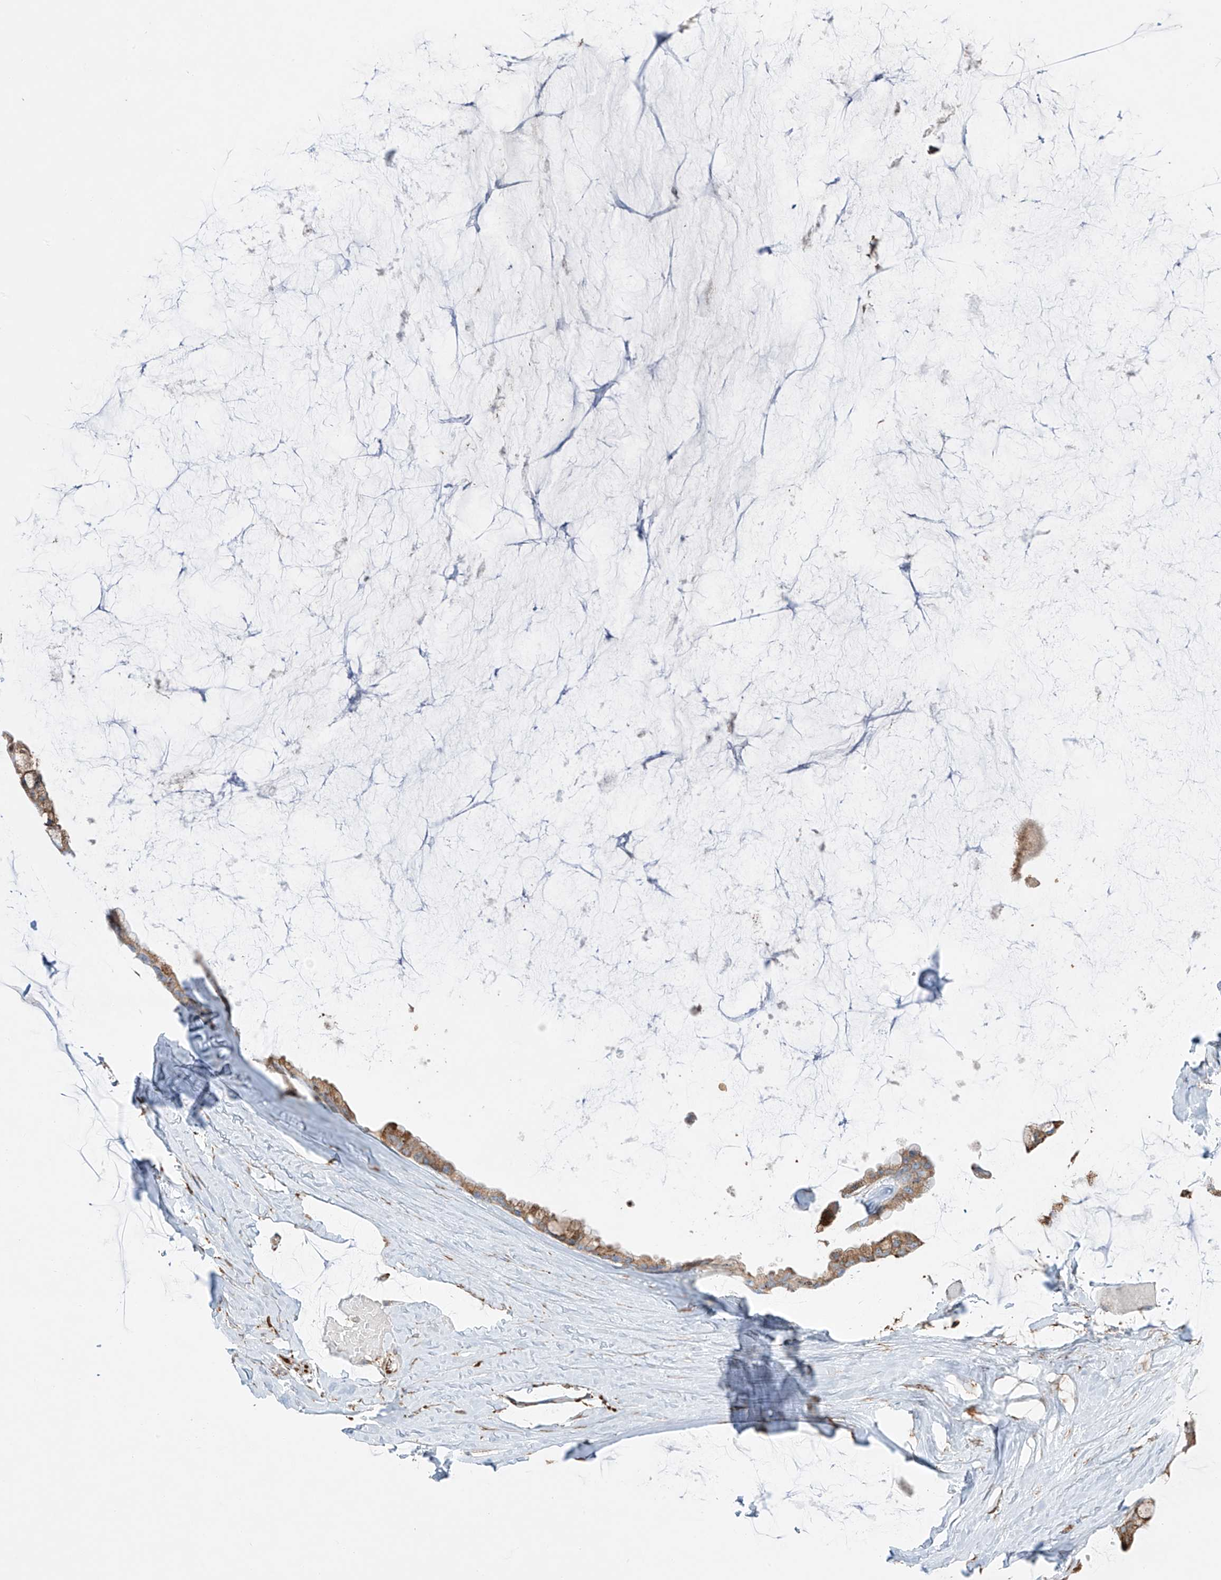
{"staining": {"intensity": "moderate", "quantity": ">75%", "location": "cytoplasmic/membranous"}, "tissue": "ovarian cancer", "cell_type": "Tumor cells", "image_type": "cancer", "snomed": [{"axis": "morphology", "description": "Cystadenocarcinoma, mucinous, NOS"}, {"axis": "topography", "description": "Ovary"}], "caption": "The histopathology image exhibits a brown stain indicating the presence of a protein in the cytoplasmic/membranous of tumor cells in ovarian mucinous cystadenocarcinoma. Nuclei are stained in blue.", "gene": "MX1", "patient": {"sex": "female", "age": 39}}